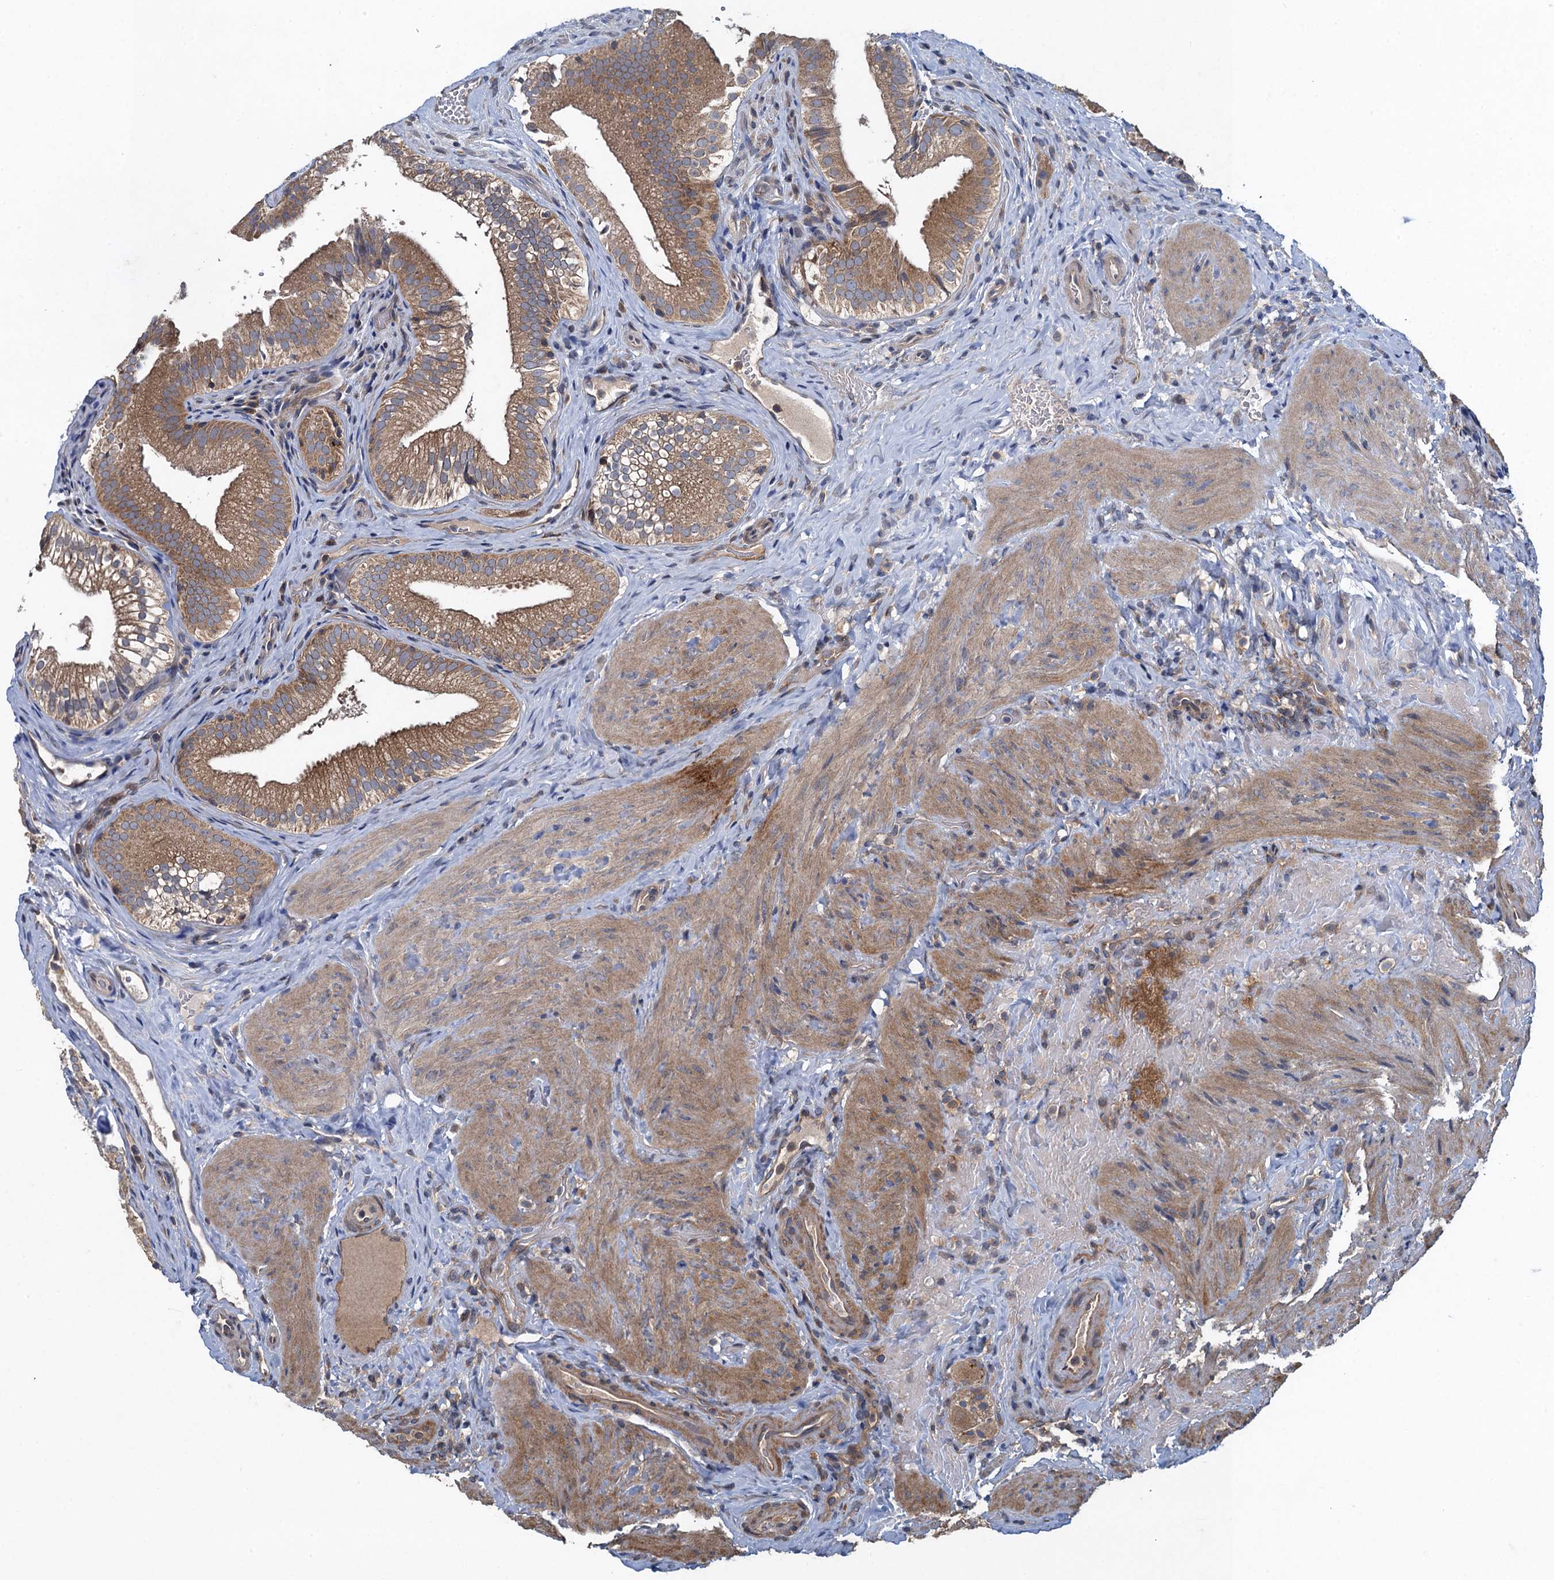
{"staining": {"intensity": "moderate", "quantity": ">75%", "location": "cytoplasmic/membranous"}, "tissue": "gallbladder", "cell_type": "Glandular cells", "image_type": "normal", "snomed": [{"axis": "morphology", "description": "Normal tissue, NOS"}, {"axis": "topography", "description": "Gallbladder"}], "caption": "DAB immunohistochemical staining of unremarkable human gallbladder demonstrates moderate cytoplasmic/membranous protein staining in approximately >75% of glandular cells.", "gene": "SNAP29", "patient": {"sex": "female", "age": 30}}